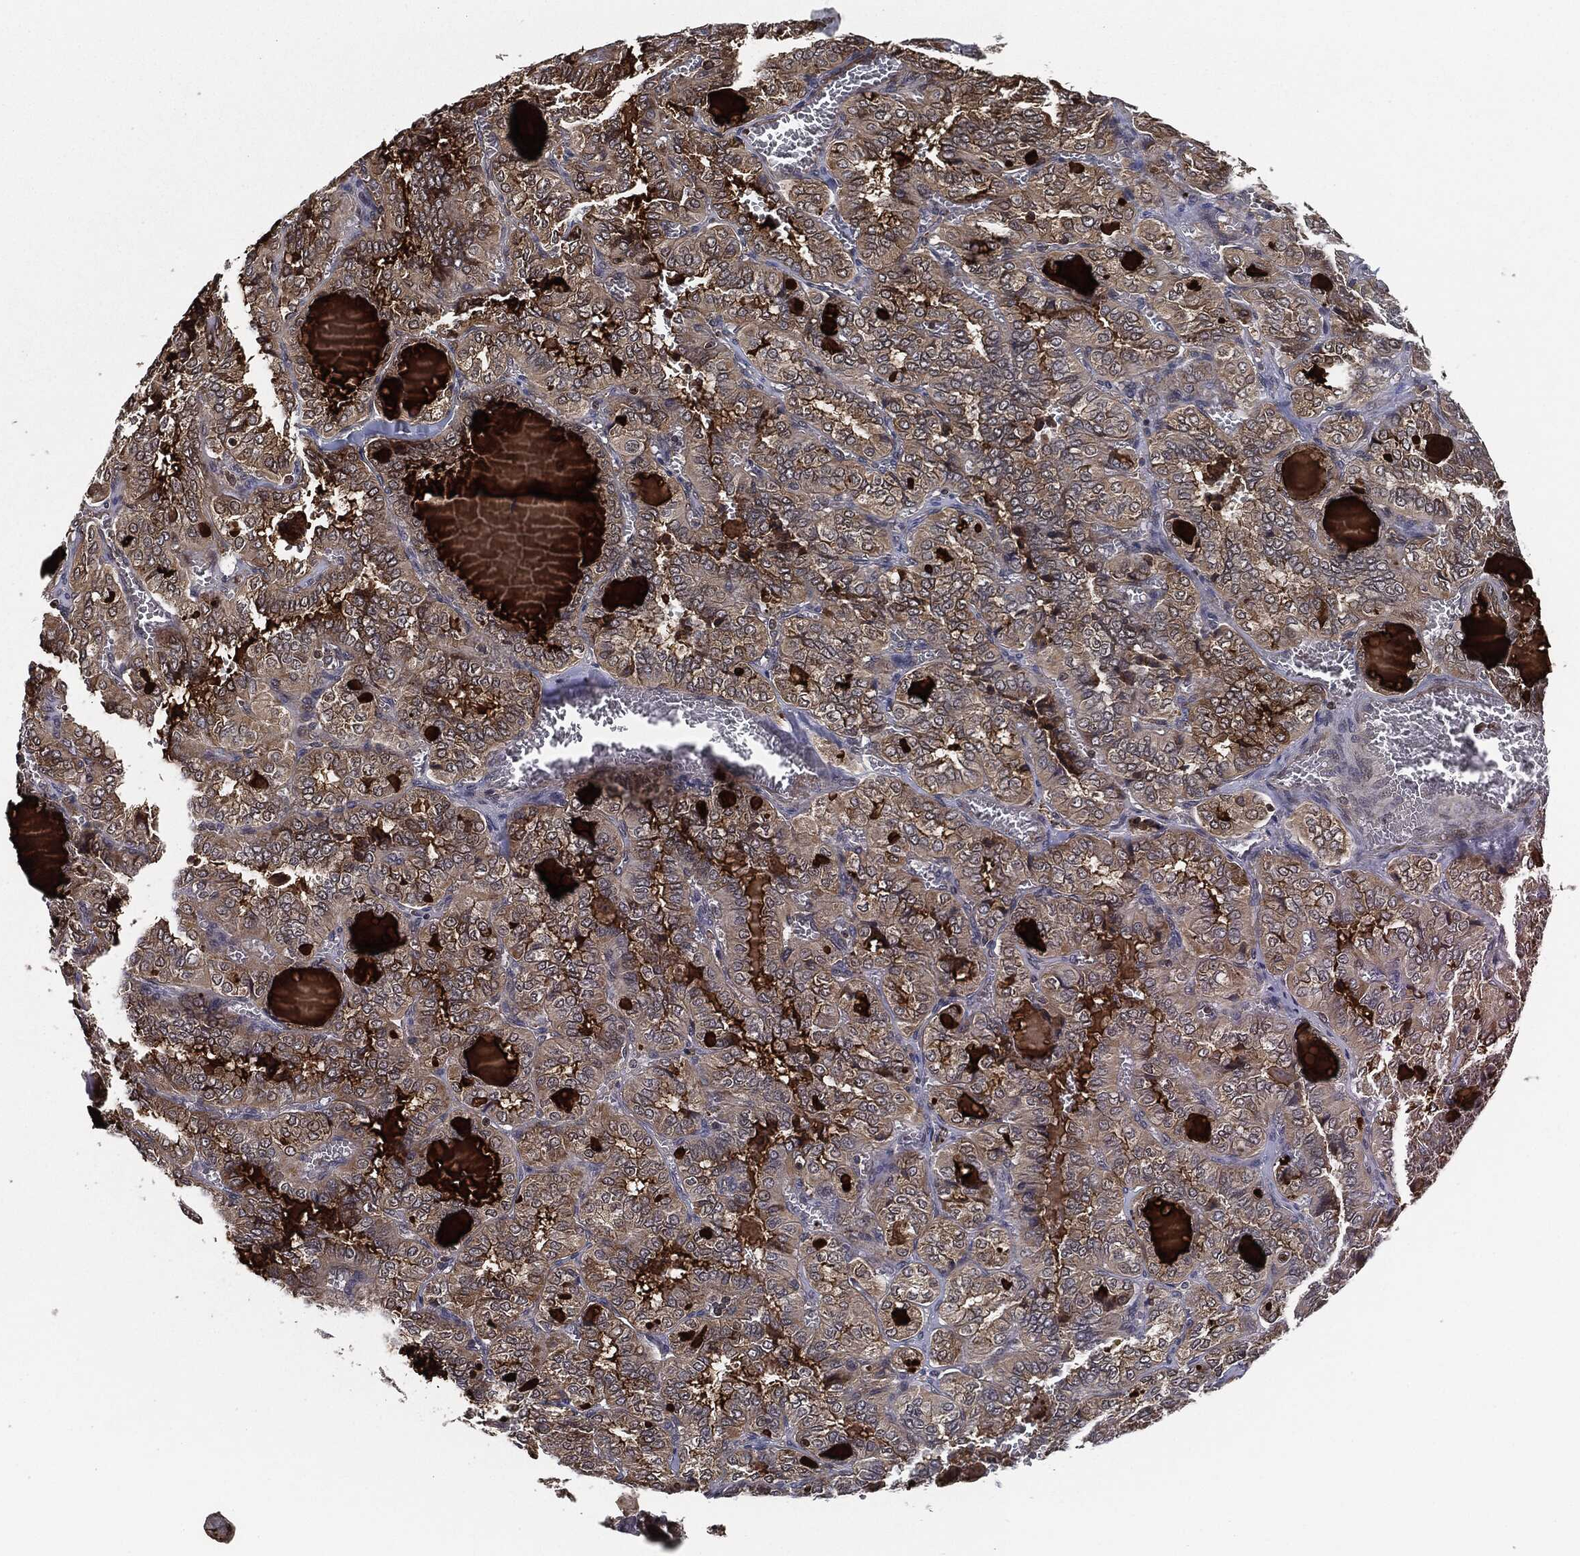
{"staining": {"intensity": "moderate", "quantity": "25%-75%", "location": "cytoplasmic/membranous"}, "tissue": "thyroid cancer", "cell_type": "Tumor cells", "image_type": "cancer", "snomed": [{"axis": "morphology", "description": "Papillary adenocarcinoma, NOS"}, {"axis": "topography", "description": "Thyroid gland"}], "caption": "Thyroid cancer (papillary adenocarcinoma) stained with a protein marker displays moderate staining in tumor cells.", "gene": "UBR1", "patient": {"sex": "female", "age": 41}}